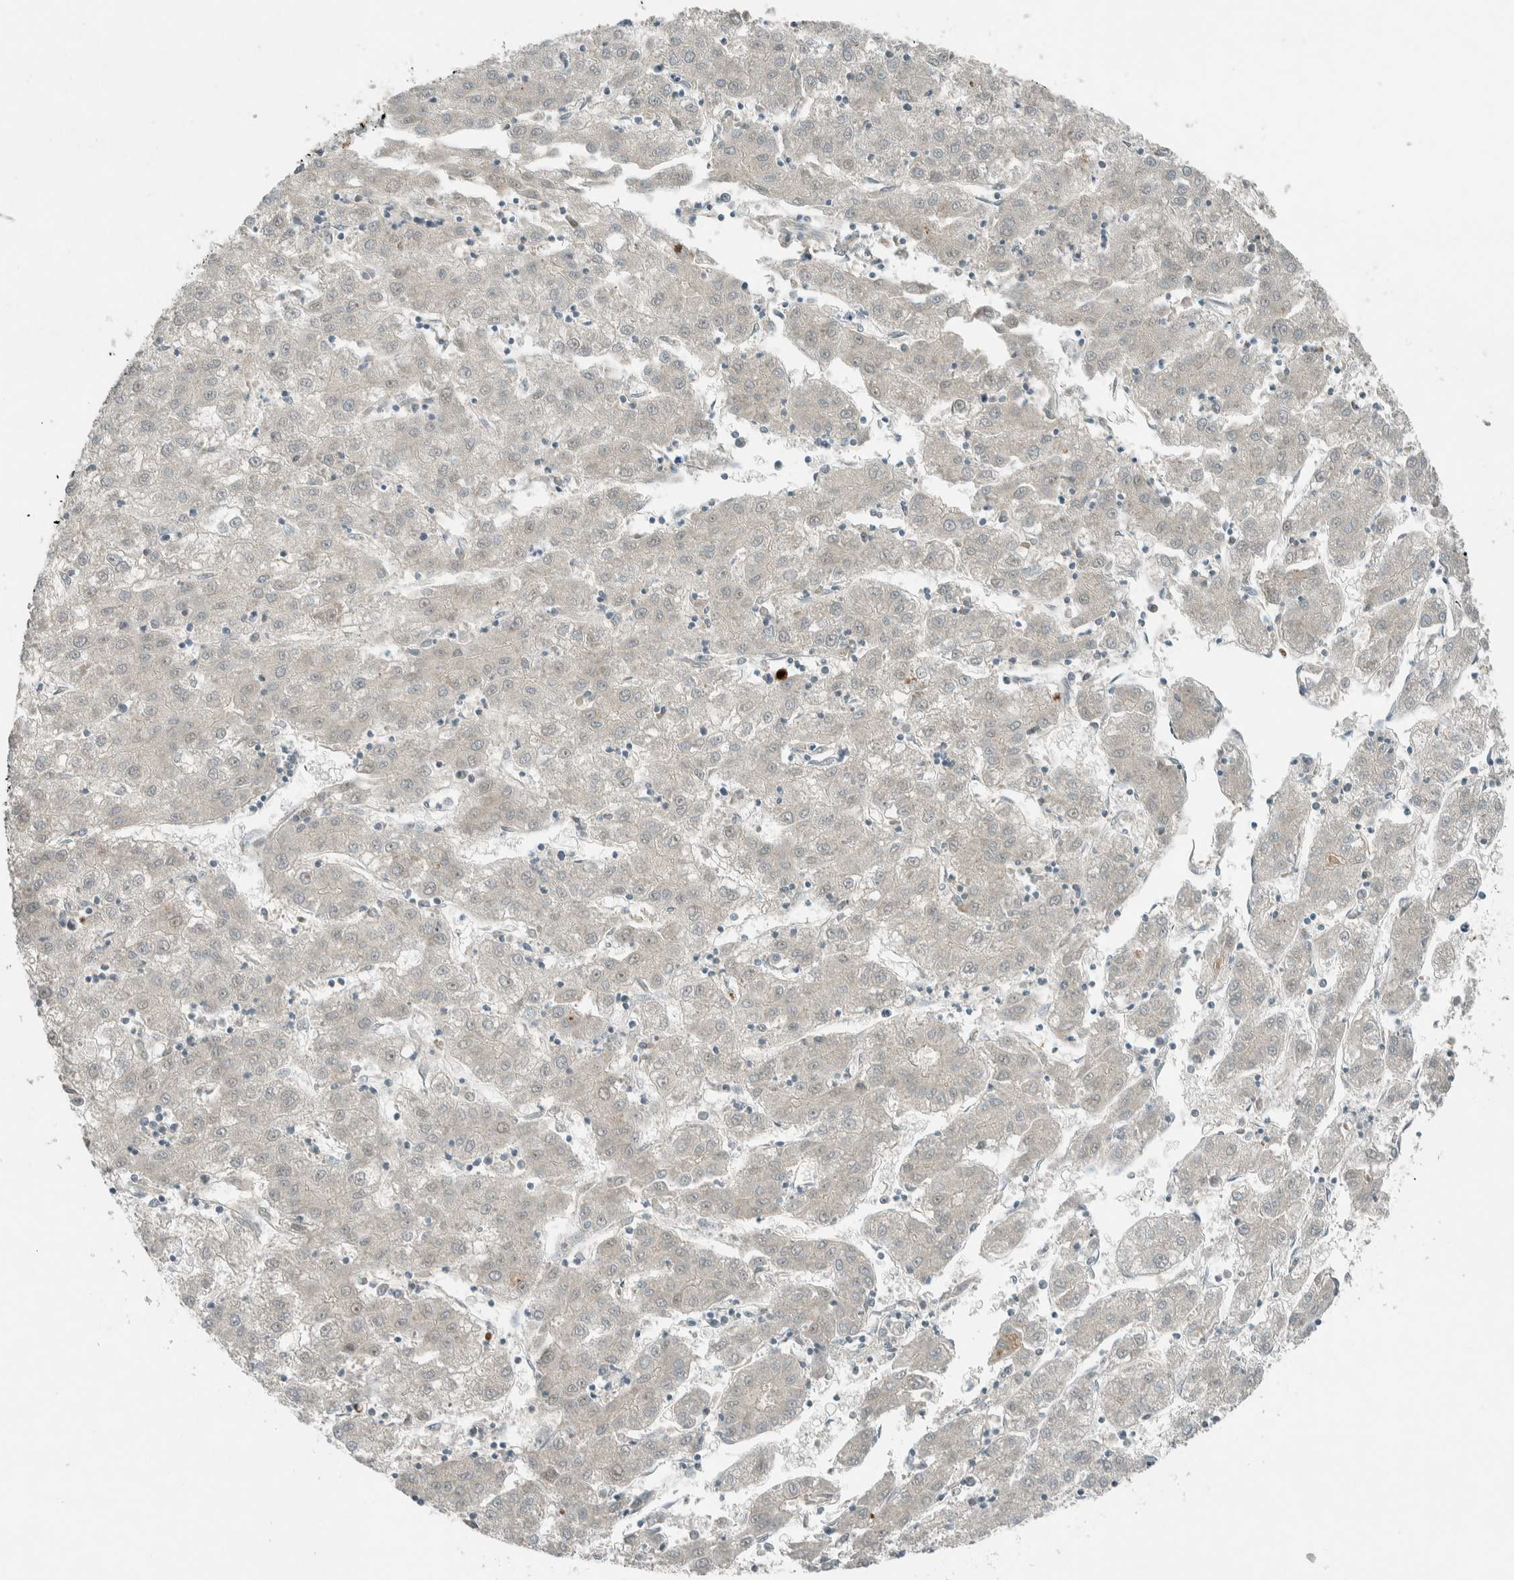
{"staining": {"intensity": "negative", "quantity": "none", "location": "none"}, "tissue": "liver cancer", "cell_type": "Tumor cells", "image_type": "cancer", "snomed": [{"axis": "morphology", "description": "Carcinoma, Hepatocellular, NOS"}, {"axis": "topography", "description": "Liver"}], "caption": "High magnification brightfield microscopy of hepatocellular carcinoma (liver) stained with DAB (3,3'-diaminobenzidine) (brown) and counterstained with hematoxylin (blue): tumor cells show no significant positivity.", "gene": "CERCAM", "patient": {"sex": "male", "age": 72}}